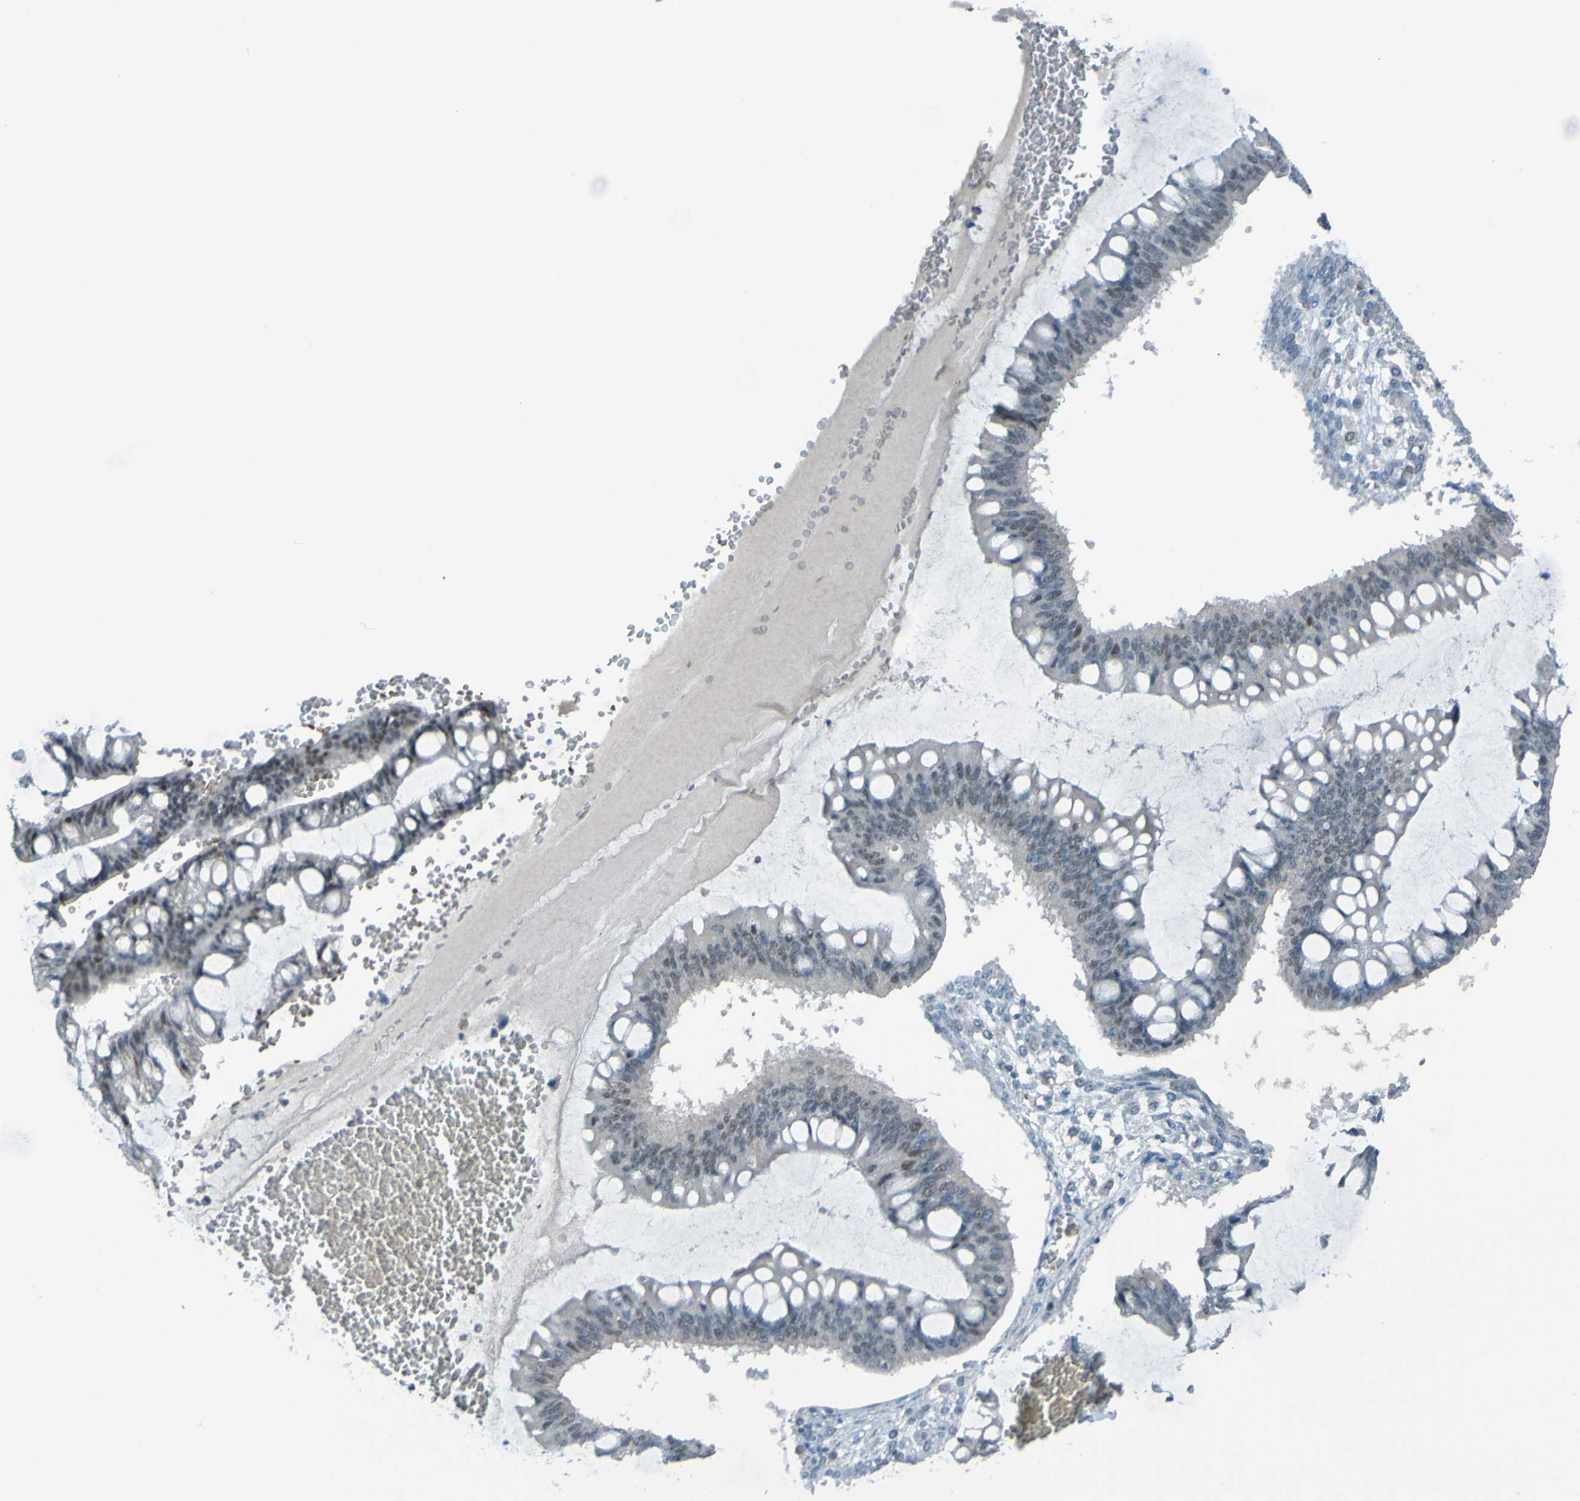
{"staining": {"intensity": "negative", "quantity": "none", "location": "none"}, "tissue": "ovarian cancer", "cell_type": "Tumor cells", "image_type": "cancer", "snomed": [{"axis": "morphology", "description": "Cystadenocarcinoma, mucinous, NOS"}, {"axis": "topography", "description": "Ovary"}], "caption": "The immunohistochemistry photomicrograph has no significant staining in tumor cells of mucinous cystadenocarcinoma (ovarian) tissue.", "gene": "USP36", "patient": {"sex": "female", "age": 73}}